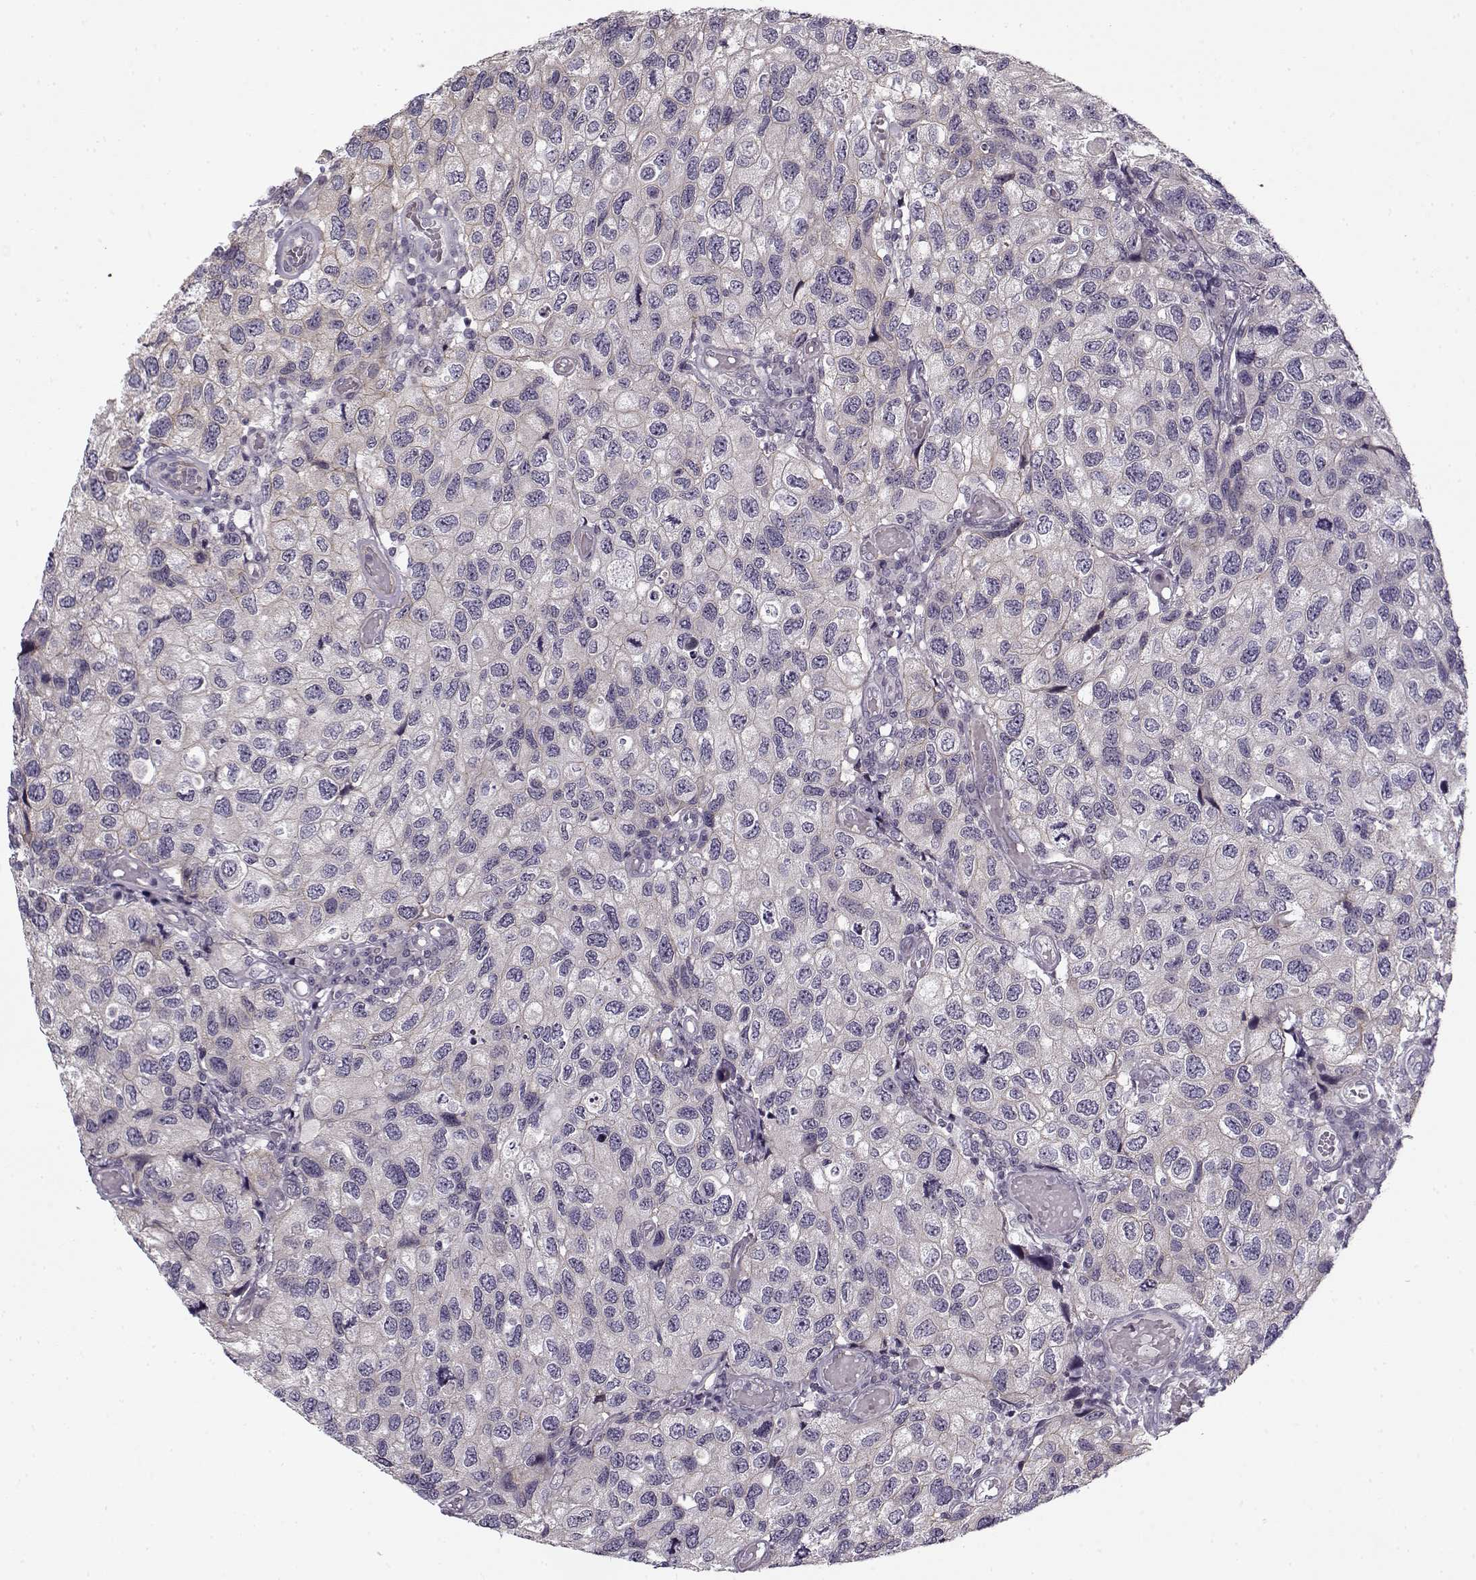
{"staining": {"intensity": "negative", "quantity": "none", "location": "none"}, "tissue": "urothelial cancer", "cell_type": "Tumor cells", "image_type": "cancer", "snomed": [{"axis": "morphology", "description": "Urothelial carcinoma, High grade"}, {"axis": "topography", "description": "Urinary bladder"}], "caption": "This is a image of immunohistochemistry (IHC) staining of urothelial carcinoma (high-grade), which shows no staining in tumor cells. (DAB immunohistochemistry visualized using brightfield microscopy, high magnification).", "gene": "PNMT", "patient": {"sex": "male", "age": 79}}